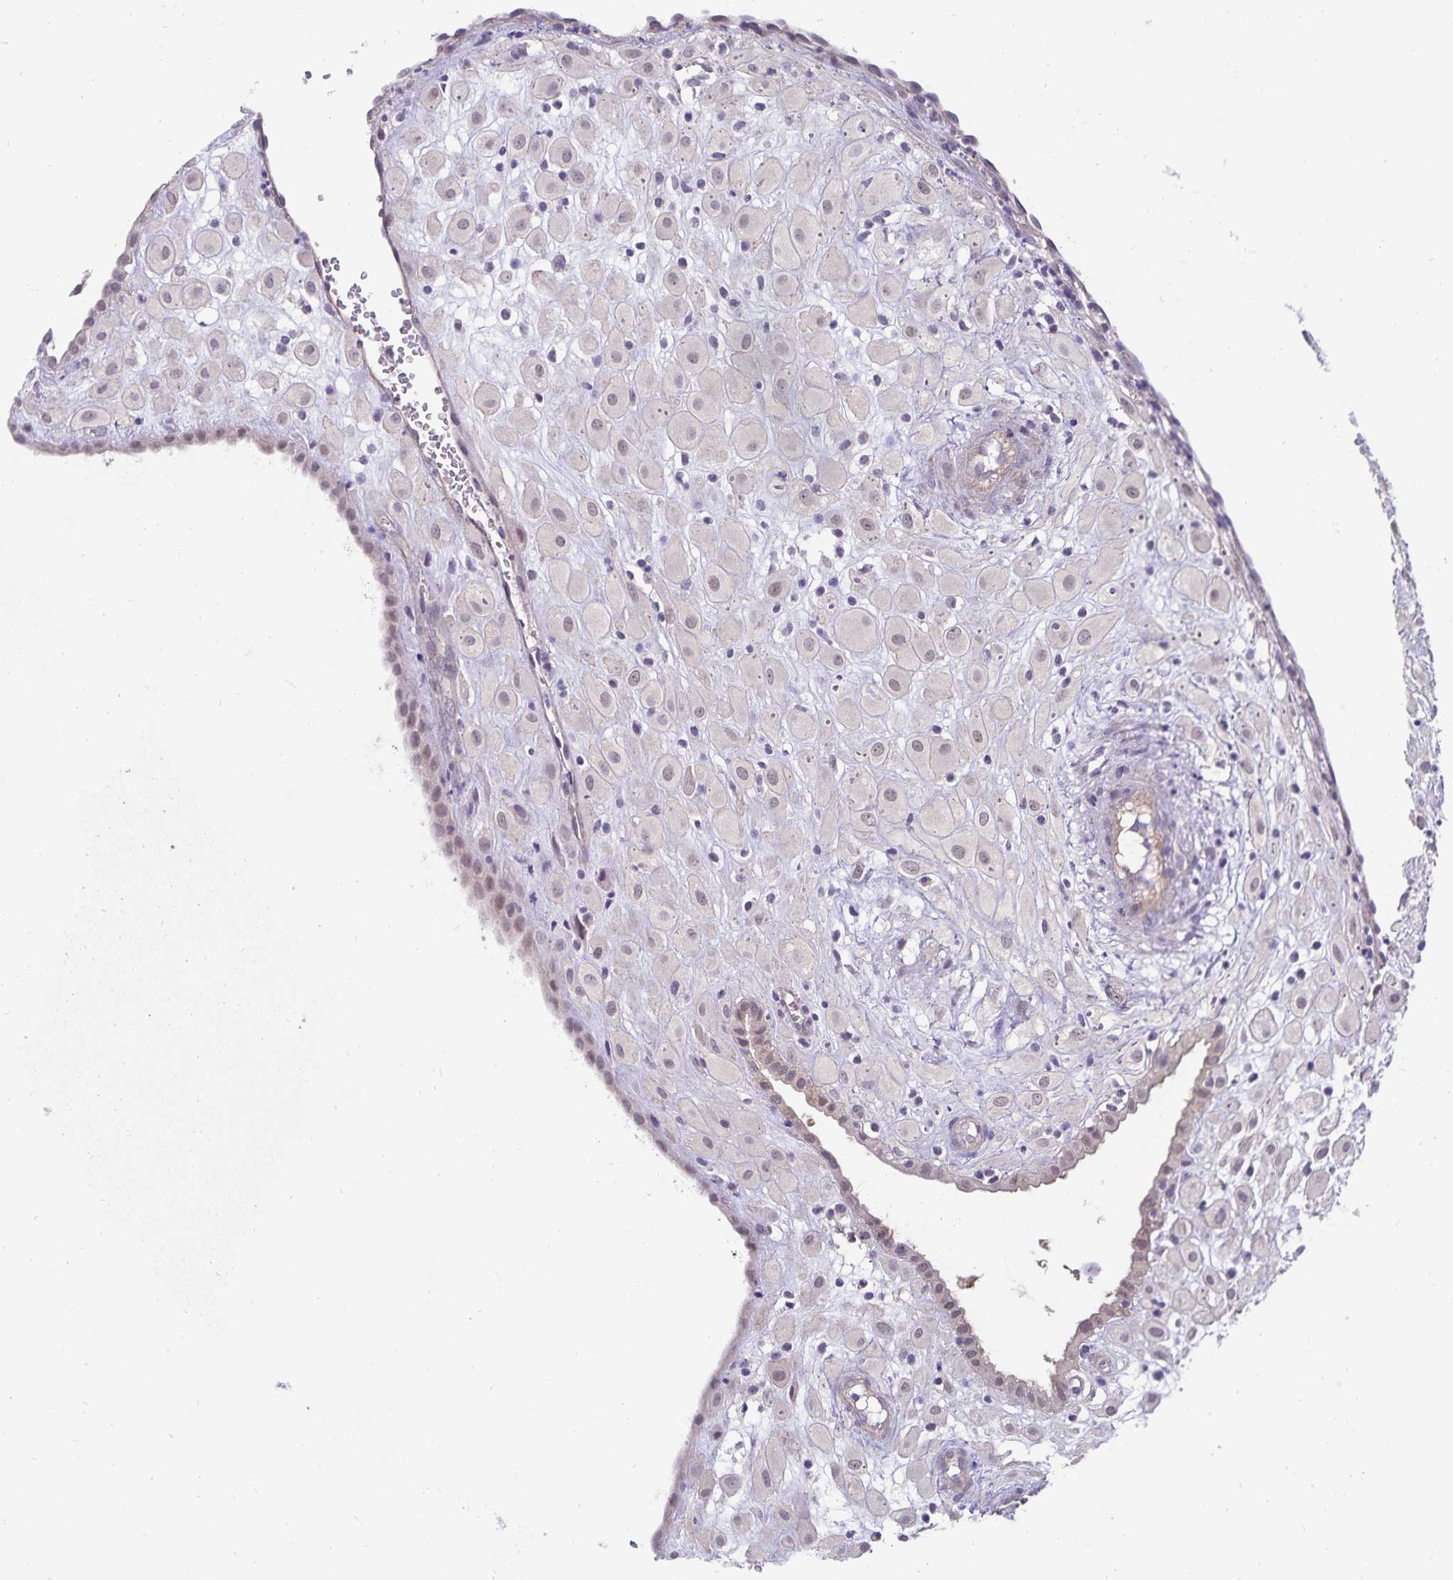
{"staining": {"intensity": "weak", "quantity": "25%-75%", "location": "nuclear"}, "tissue": "placenta", "cell_type": "Decidual cells", "image_type": "normal", "snomed": [{"axis": "morphology", "description": "Normal tissue, NOS"}, {"axis": "topography", "description": "Placenta"}], "caption": "The immunohistochemical stain labels weak nuclear staining in decidual cells of normal placenta. The protein is shown in brown color, while the nuclei are stained blue.", "gene": "CDKN2B", "patient": {"sex": "female", "age": 24}}